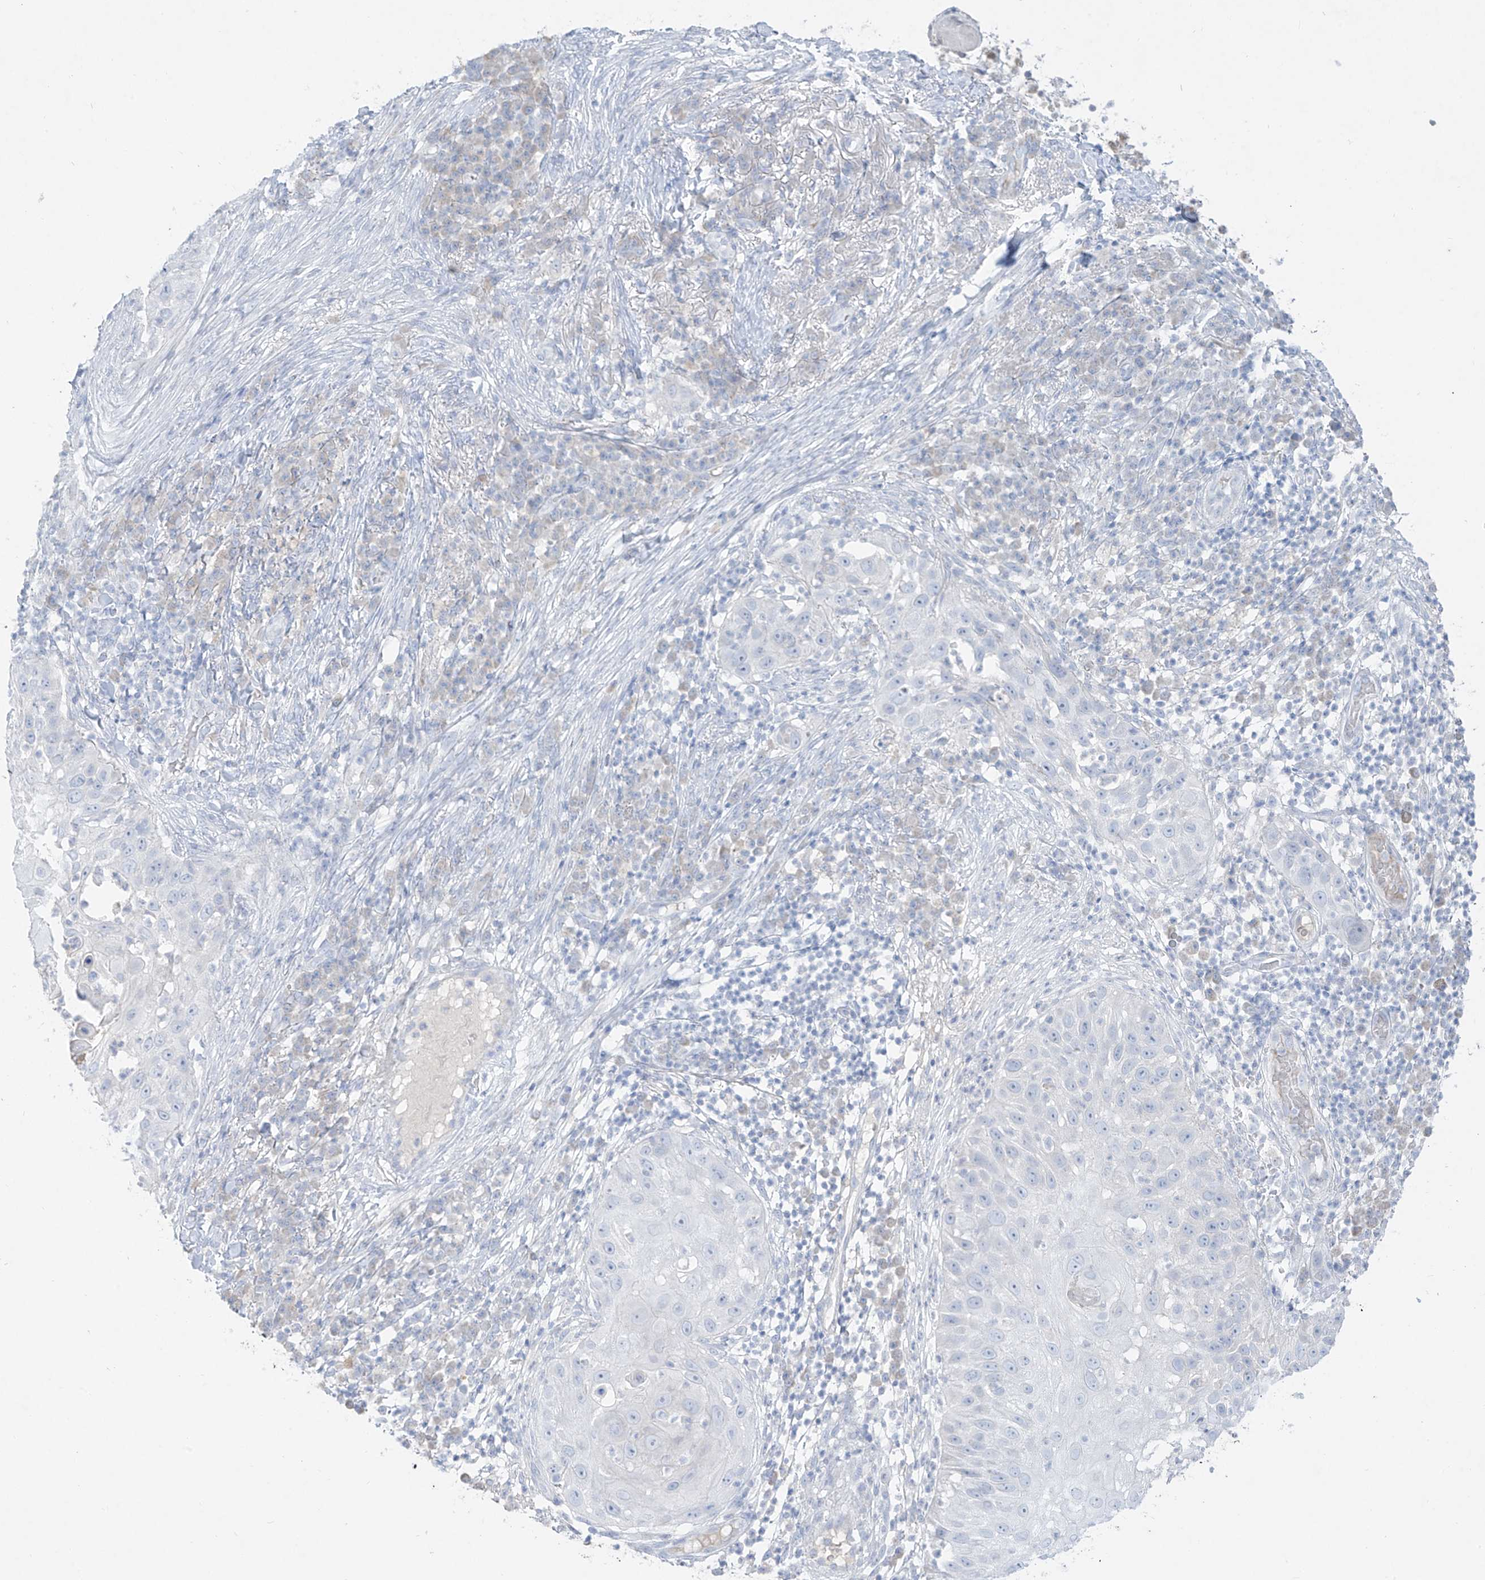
{"staining": {"intensity": "negative", "quantity": "none", "location": "none"}, "tissue": "skin cancer", "cell_type": "Tumor cells", "image_type": "cancer", "snomed": [{"axis": "morphology", "description": "Squamous cell carcinoma, NOS"}, {"axis": "topography", "description": "Skin"}], "caption": "IHC of human skin squamous cell carcinoma reveals no positivity in tumor cells.", "gene": "TGM4", "patient": {"sex": "female", "age": 44}}